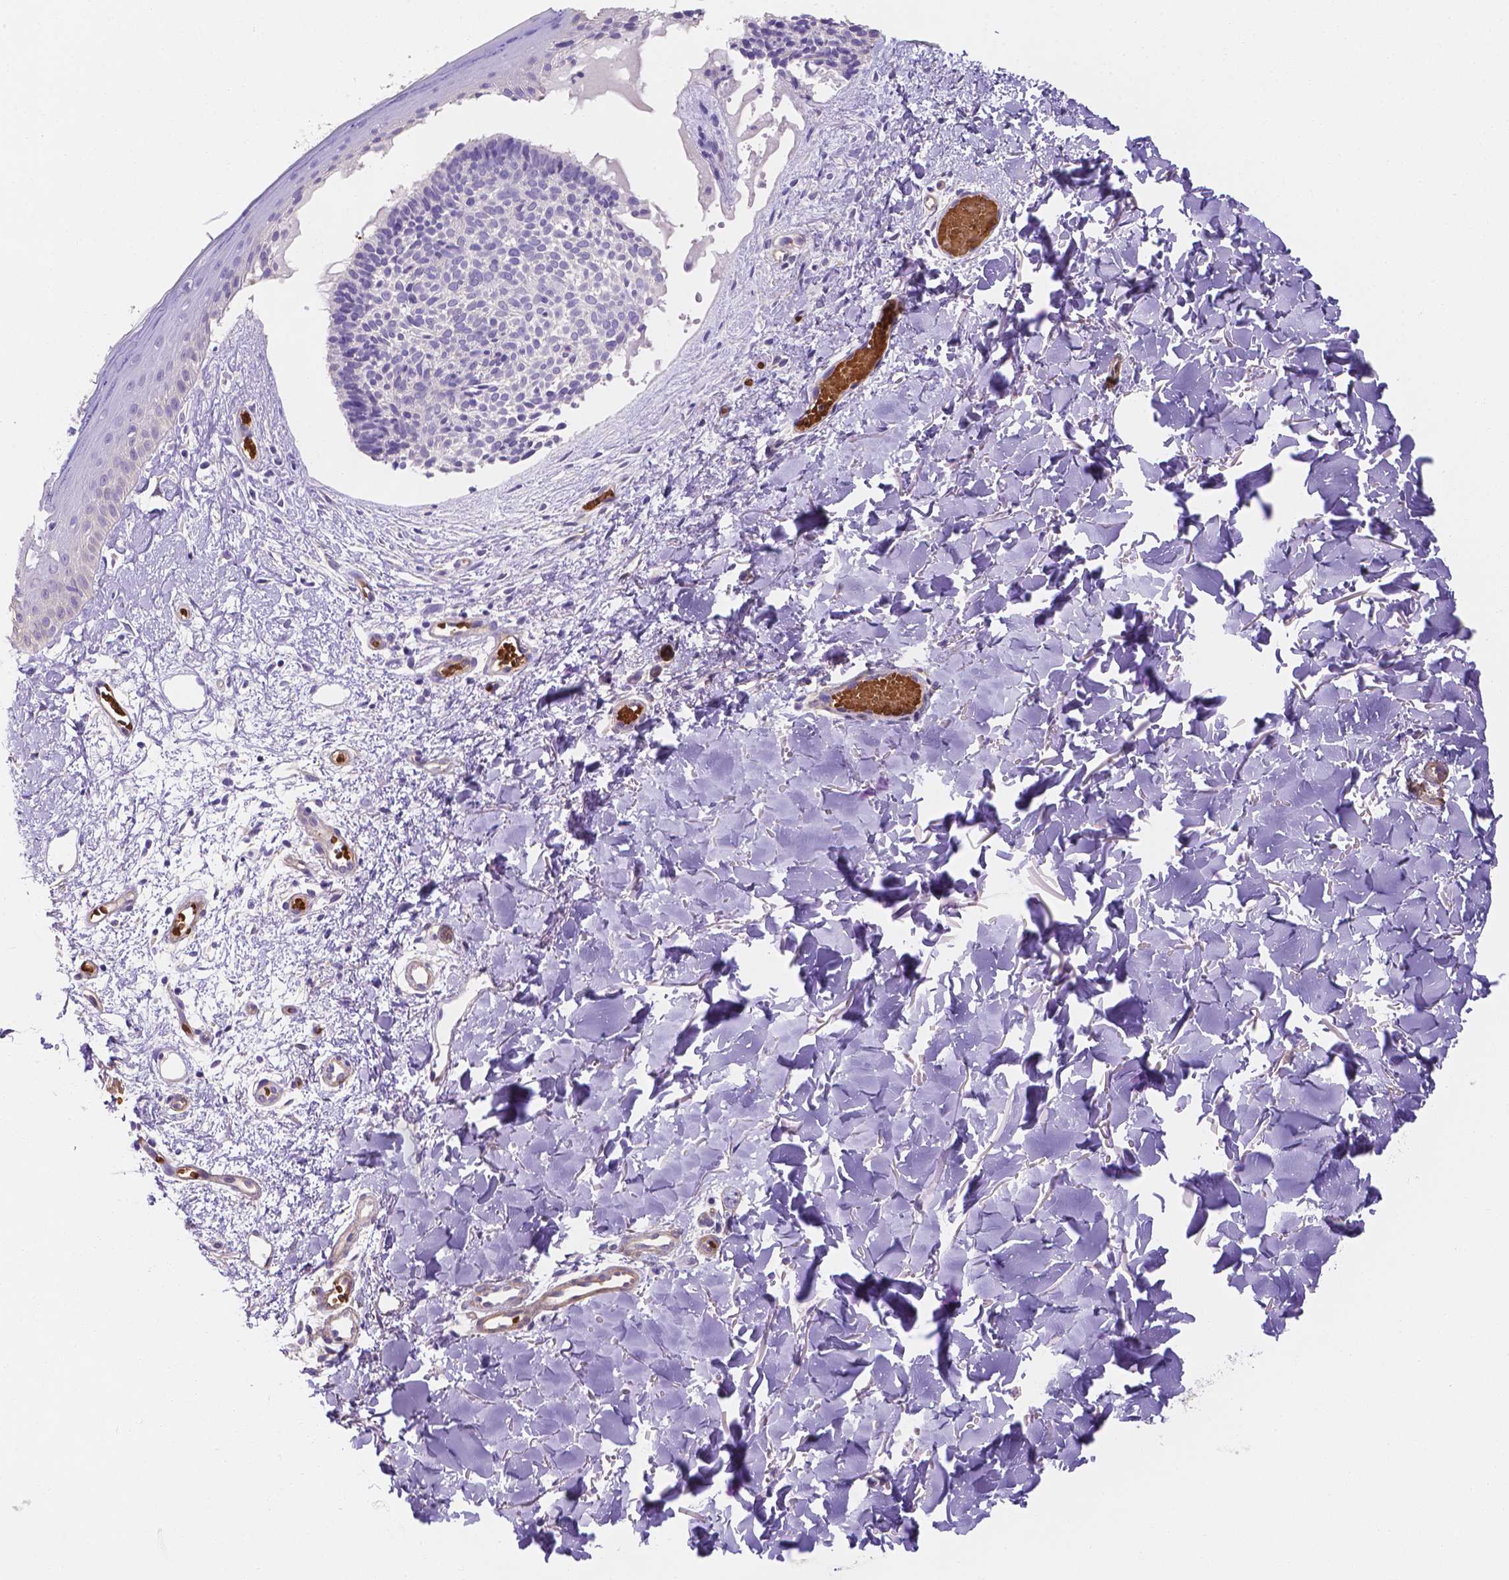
{"staining": {"intensity": "negative", "quantity": "none", "location": "none"}, "tissue": "skin cancer", "cell_type": "Tumor cells", "image_type": "cancer", "snomed": [{"axis": "morphology", "description": "Basal cell carcinoma"}, {"axis": "topography", "description": "Skin"}], "caption": "Tumor cells are negative for brown protein staining in basal cell carcinoma (skin).", "gene": "SLC40A1", "patient": {"sex": "male", "age": 51}}